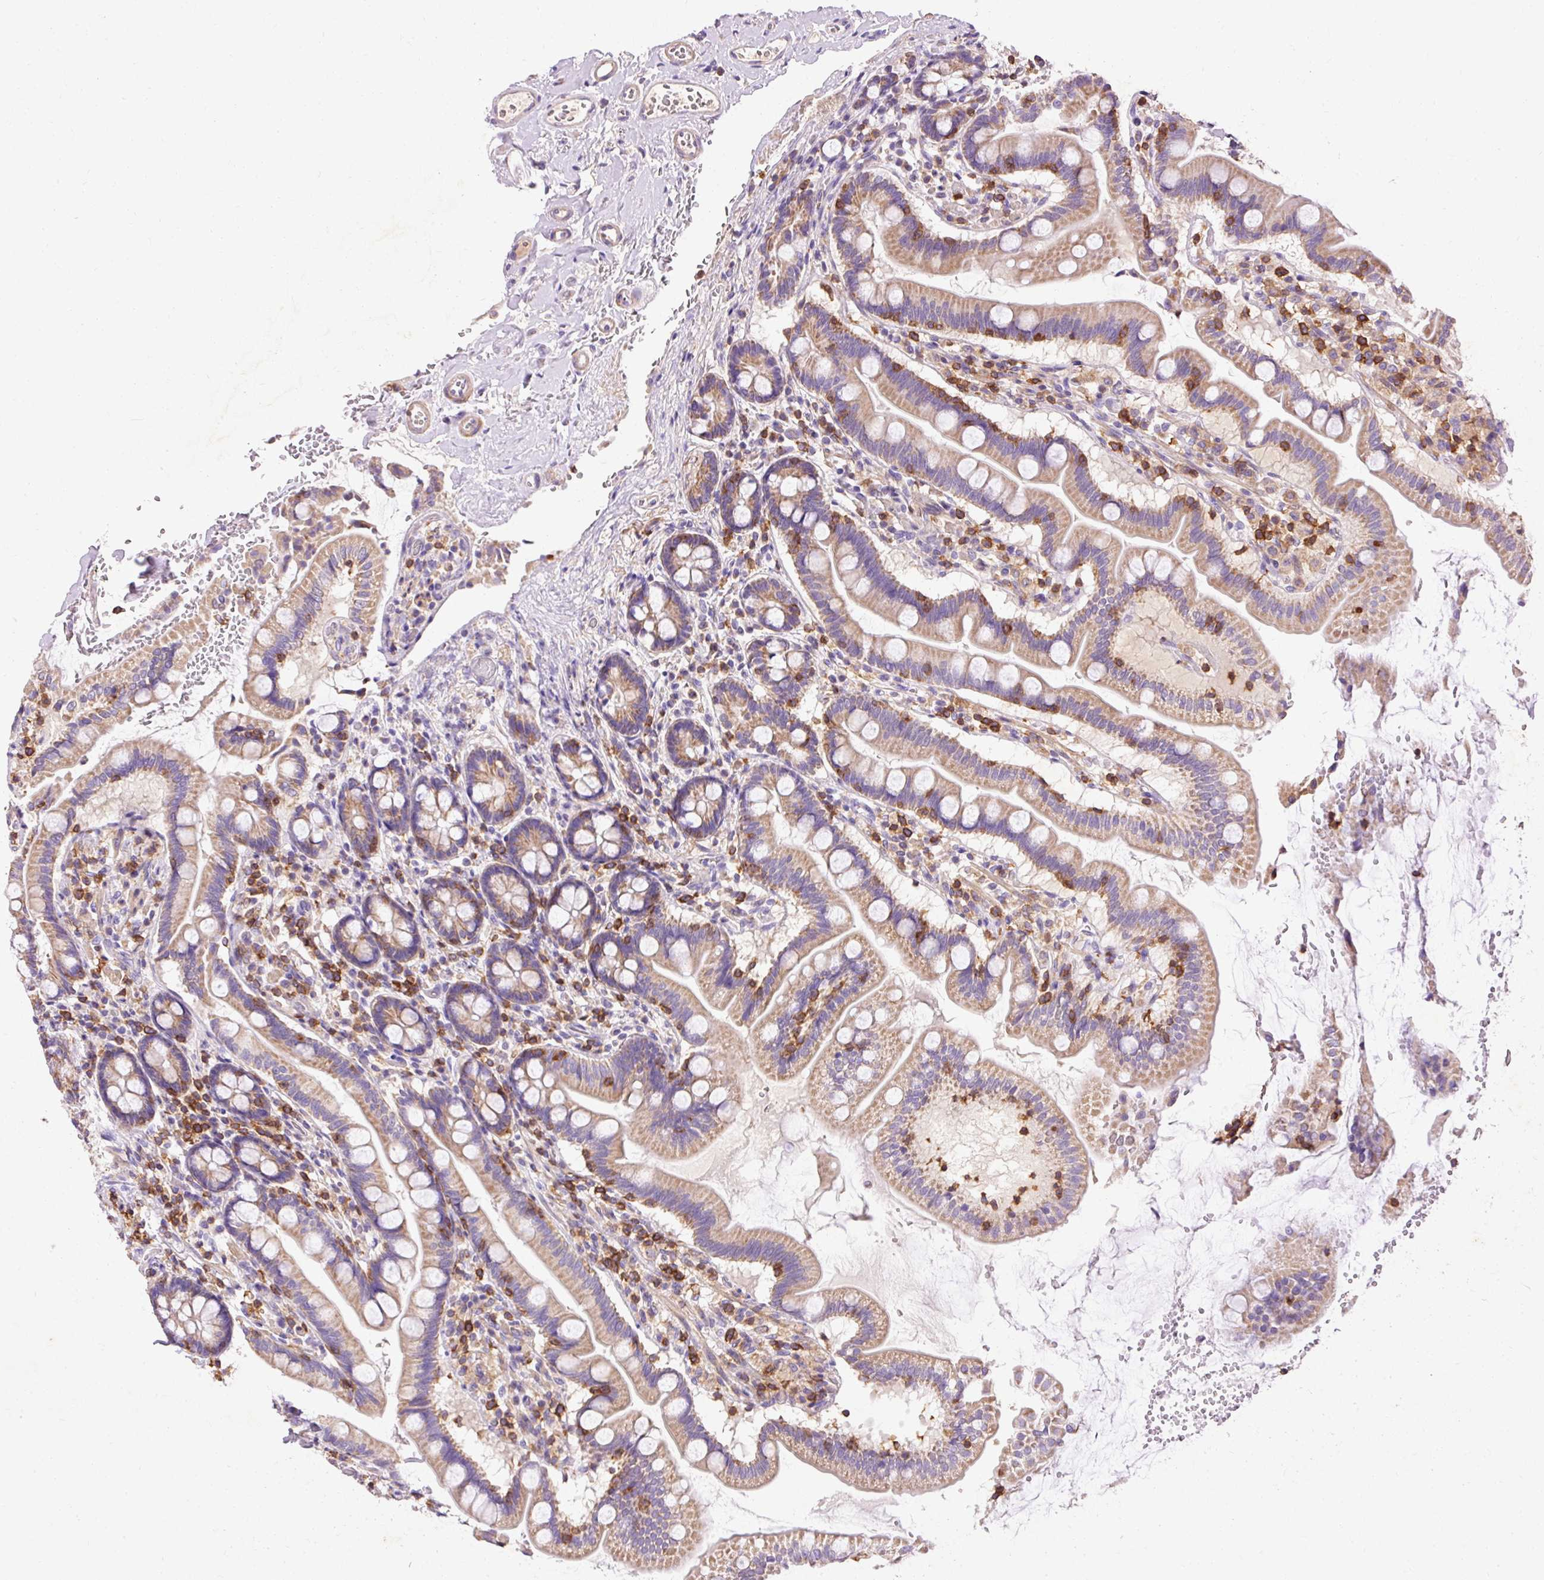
{"staining": {"intensity": "moderate", "quantity": ">75%", "location": "cytoplasmic/membranous"}, "tissue": "small intestine", "cell_type": "Glandular cells", "image_type": "normal", "snomed": [{"axis": "morphology", "description": "Normal tissue, NOS"}, {"axis": "topography", "description": "Small intestine"}], "caption": "Small intestine stained with DAB IHC reveals medium levels of moderate cytoplasmic/membranous positivity in approximately >75% of glandular cells. The protein of interest is shown in brown color, while the nuclei are stained blue.", "gene": "IMMT", "patient": {"sex": "female", "age": 64}}